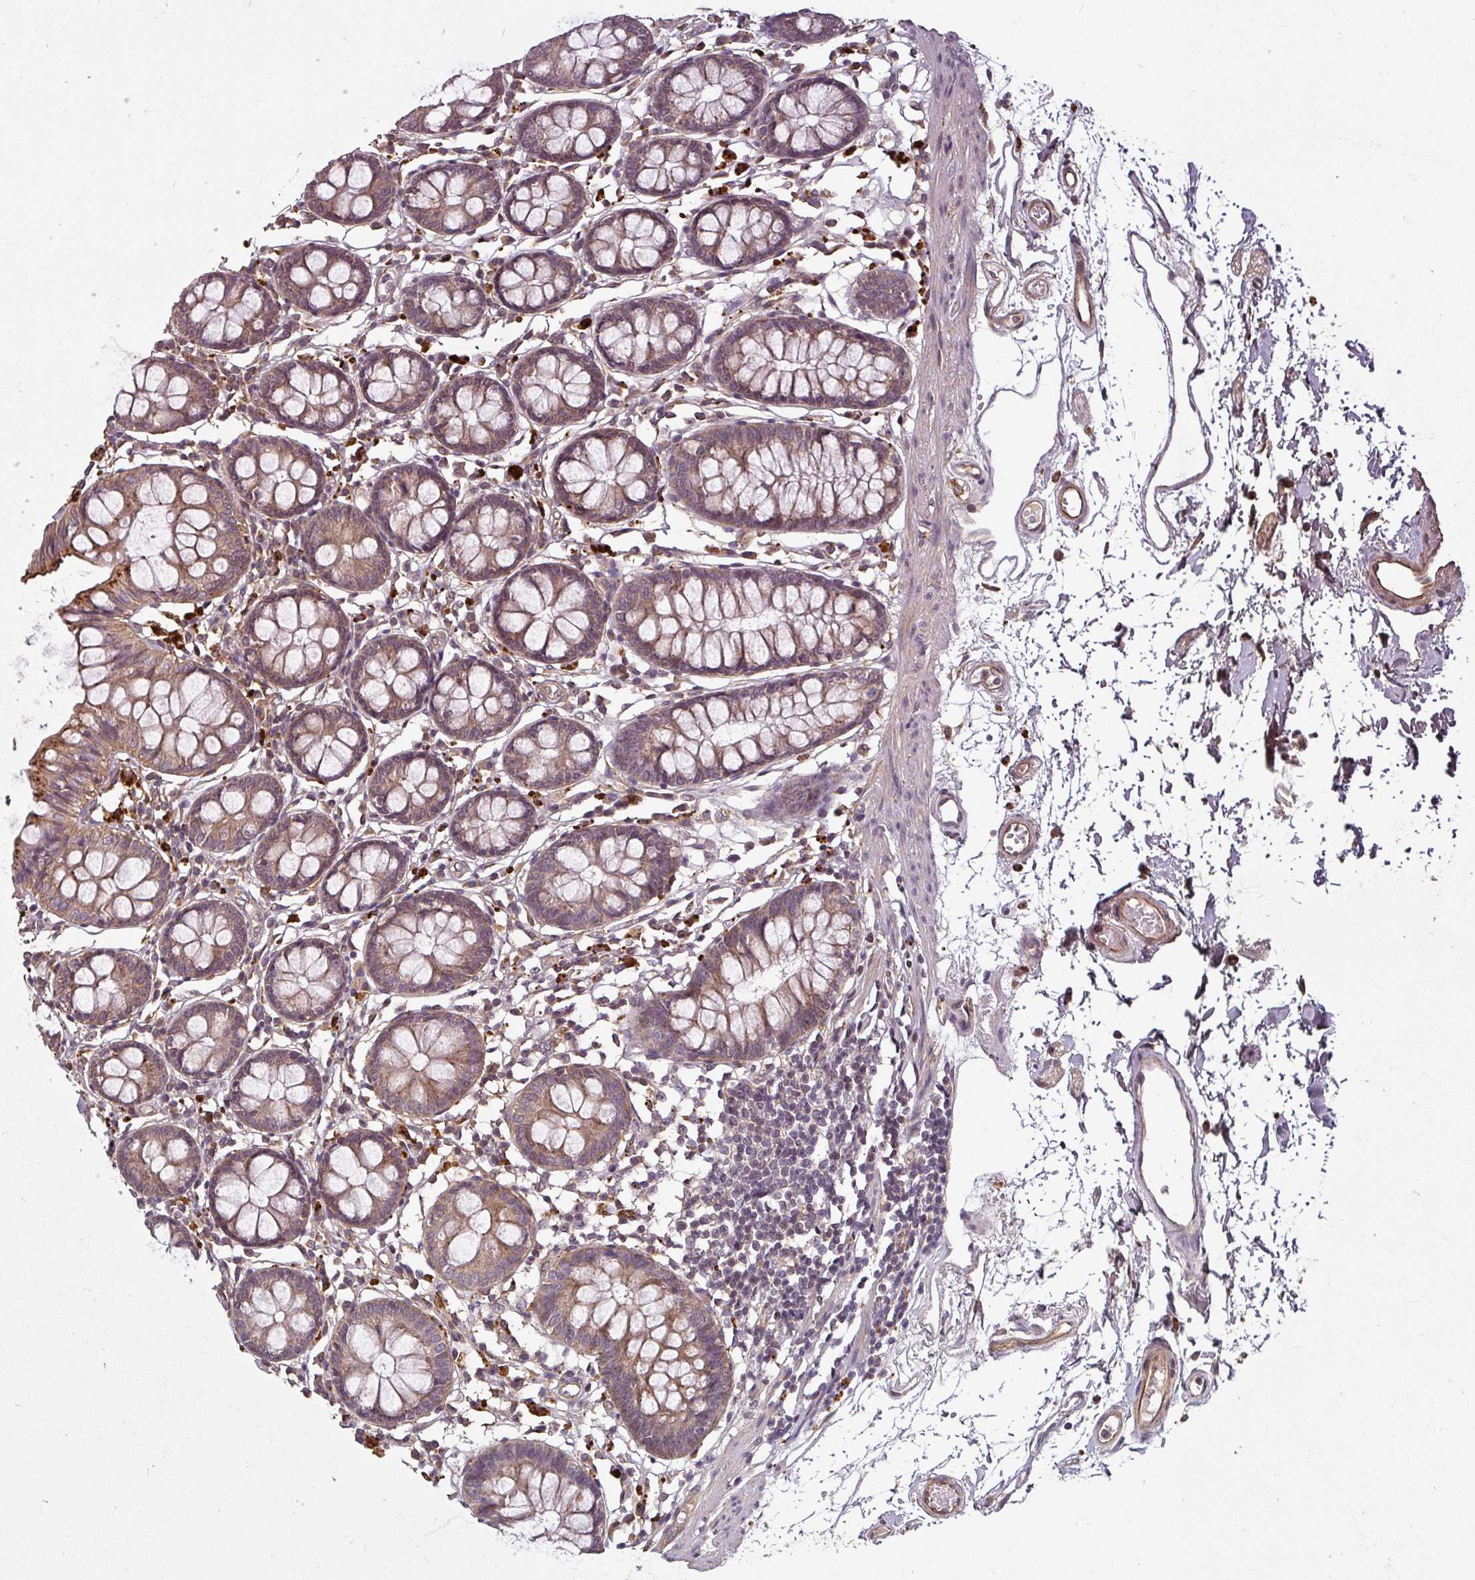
{"staining": {"intensity": "moderate", "quantity": ">75%", "location": "cytoplasmic/membranous"}, "tissue": "colon", "cell_type": "Endothelial cells", "image_type": "normal", "snomed": [{"axis": "morphology", "description": "Normal tissue, NOS"}, {"axis": "topography", "description": "Colon"}], "caption": "Colon was stained to show a protein in brown. There is medium levels of moderate cytoplasmic/membranous staining in approximately >75% of endothelial cells. (IHC, brightfield microscopy, high magnification).", "gene": "DIMT1", "patient": {"sex": "female", "age": 84}}